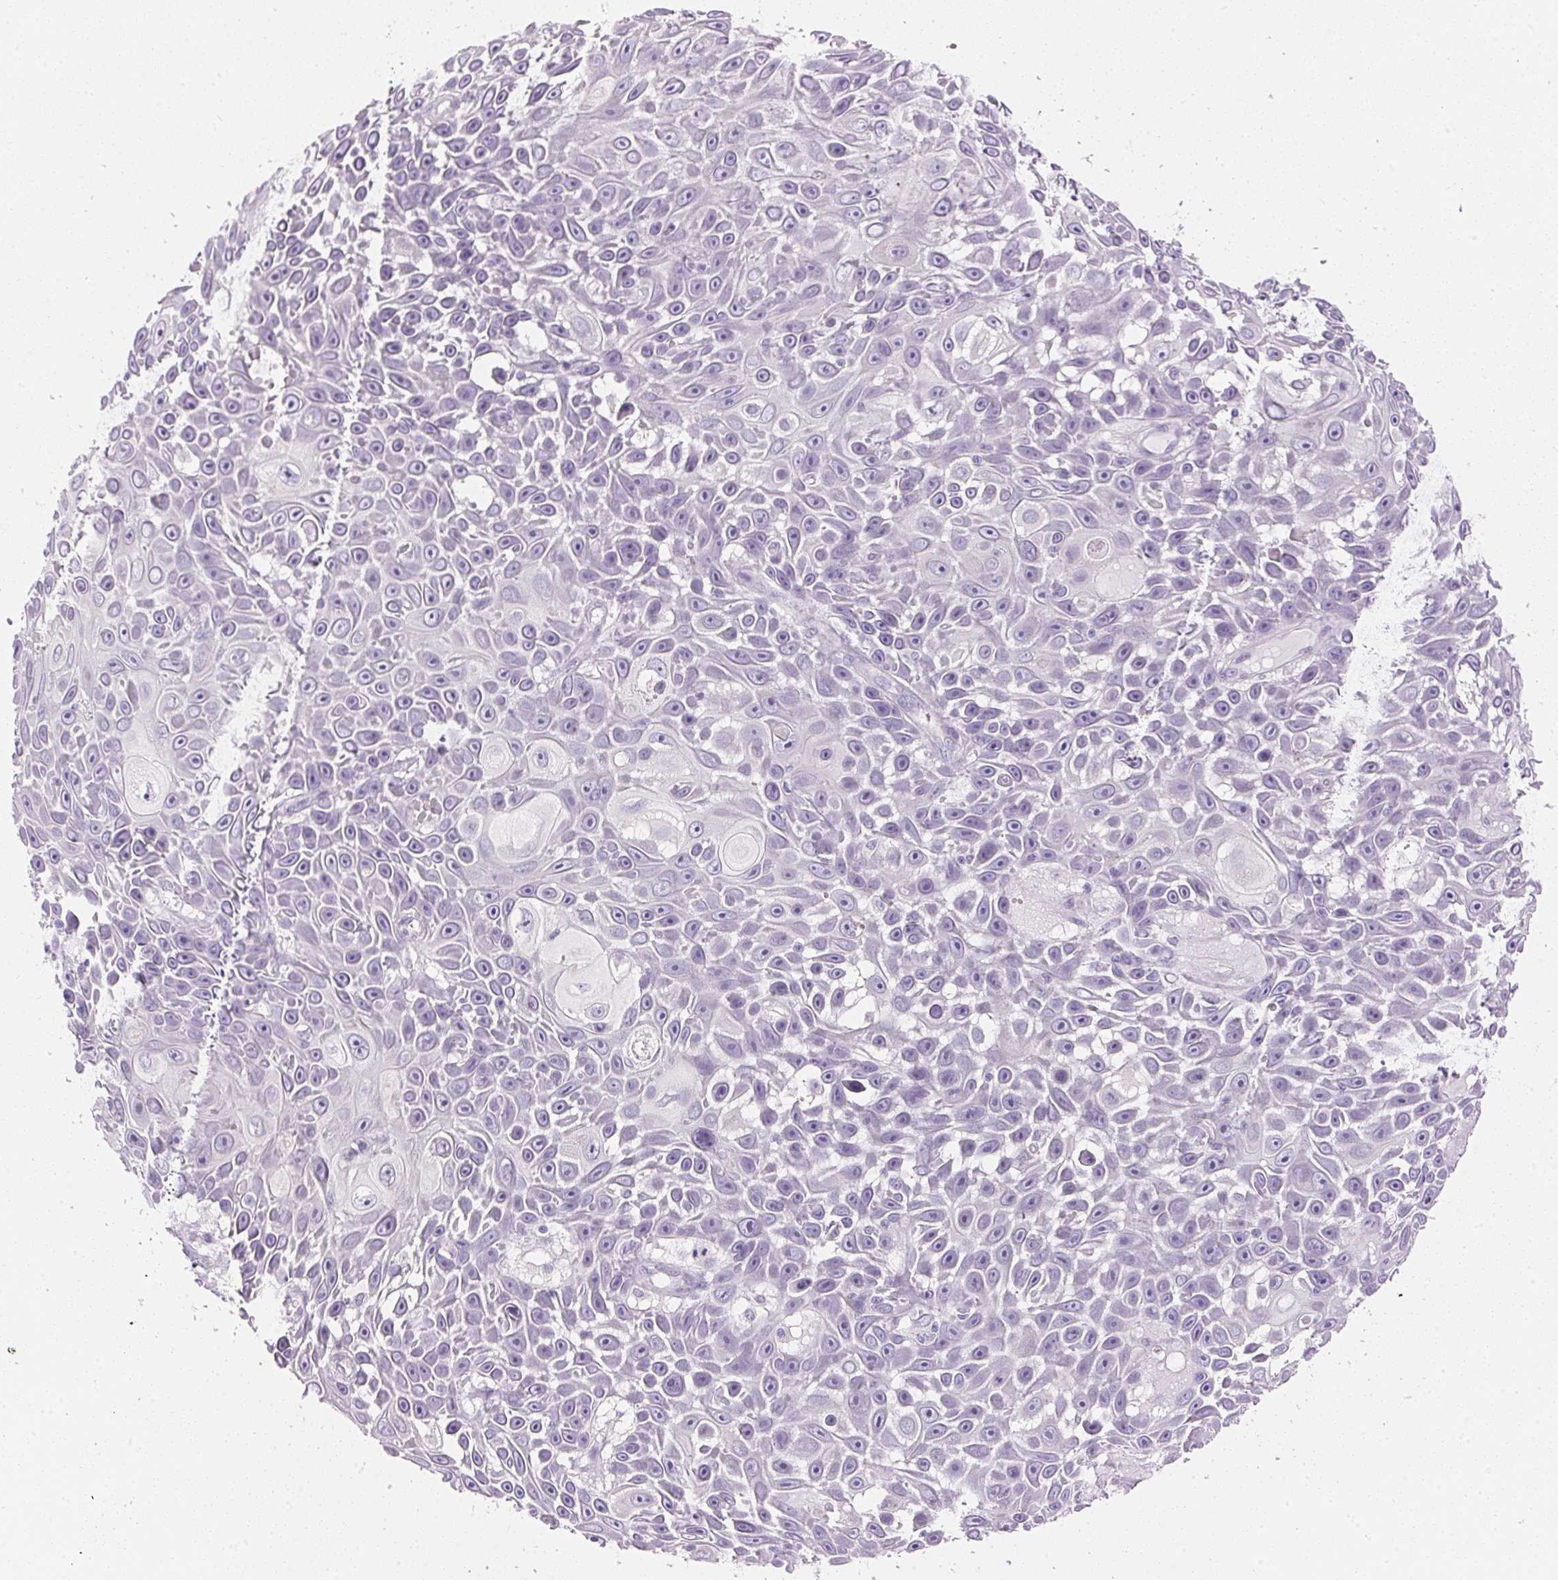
{"staining": {"intensity": "negative", "quantity": "none", "location": "none"}, "tissue": "skin cancer", "cell_type": "Tumor cells", "image_type": "cancer", "snomed": [{"axis": "morphology", "description": "Squamous cell carcinoma, NOS"}, {"axis": "topography", "description": "Skin"}], "caption": "This is a photomicrograph of immunohistochemistry (IHC) staining of skin cancer, which shows no staining in tumor cells.", "gene": "IGFBP1", "patient": {"sex": "male", "age": 82}}